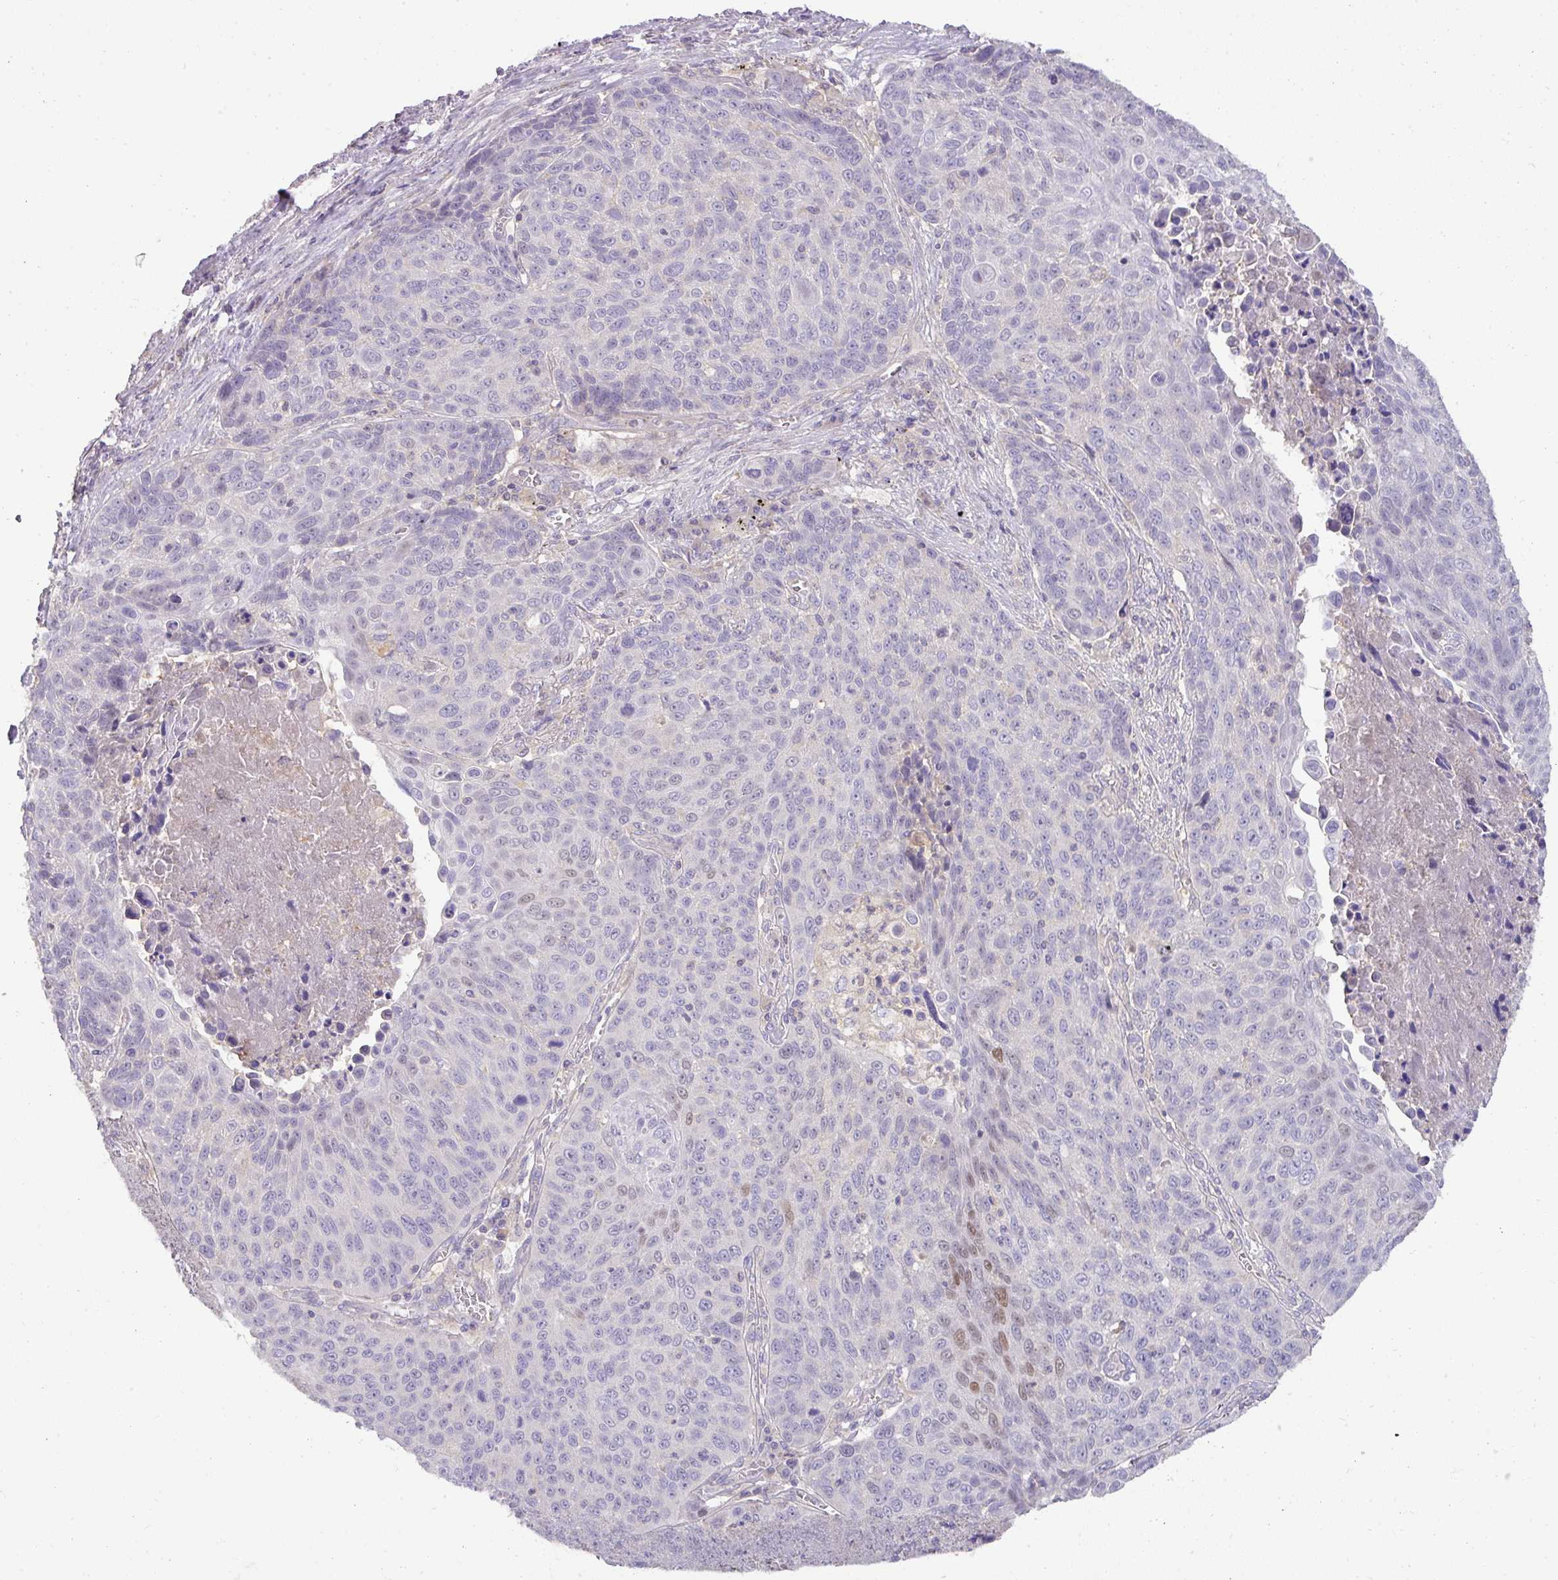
{"staining": {"intensity": "moderate", "quantity": "<25%", "location": "nuclear"}, "tissue": "lung cancer", "cell_type": "Tumor cells", "image_type": "cancer", "snomed": [{"axis": "morphology", "description": "Squamous cell carcinoma, NOS"}, {"axis": "topography", "description": "Lung"}], "caption": "There is low levels of moderate nuclear staining in tumor cells of lung cancer (squamous cell carcinoma), as demonstrated by immunohistochemical staining (brown color).", "gene": "HOXC13", "patient": {"sex": "male", "age": 78}}